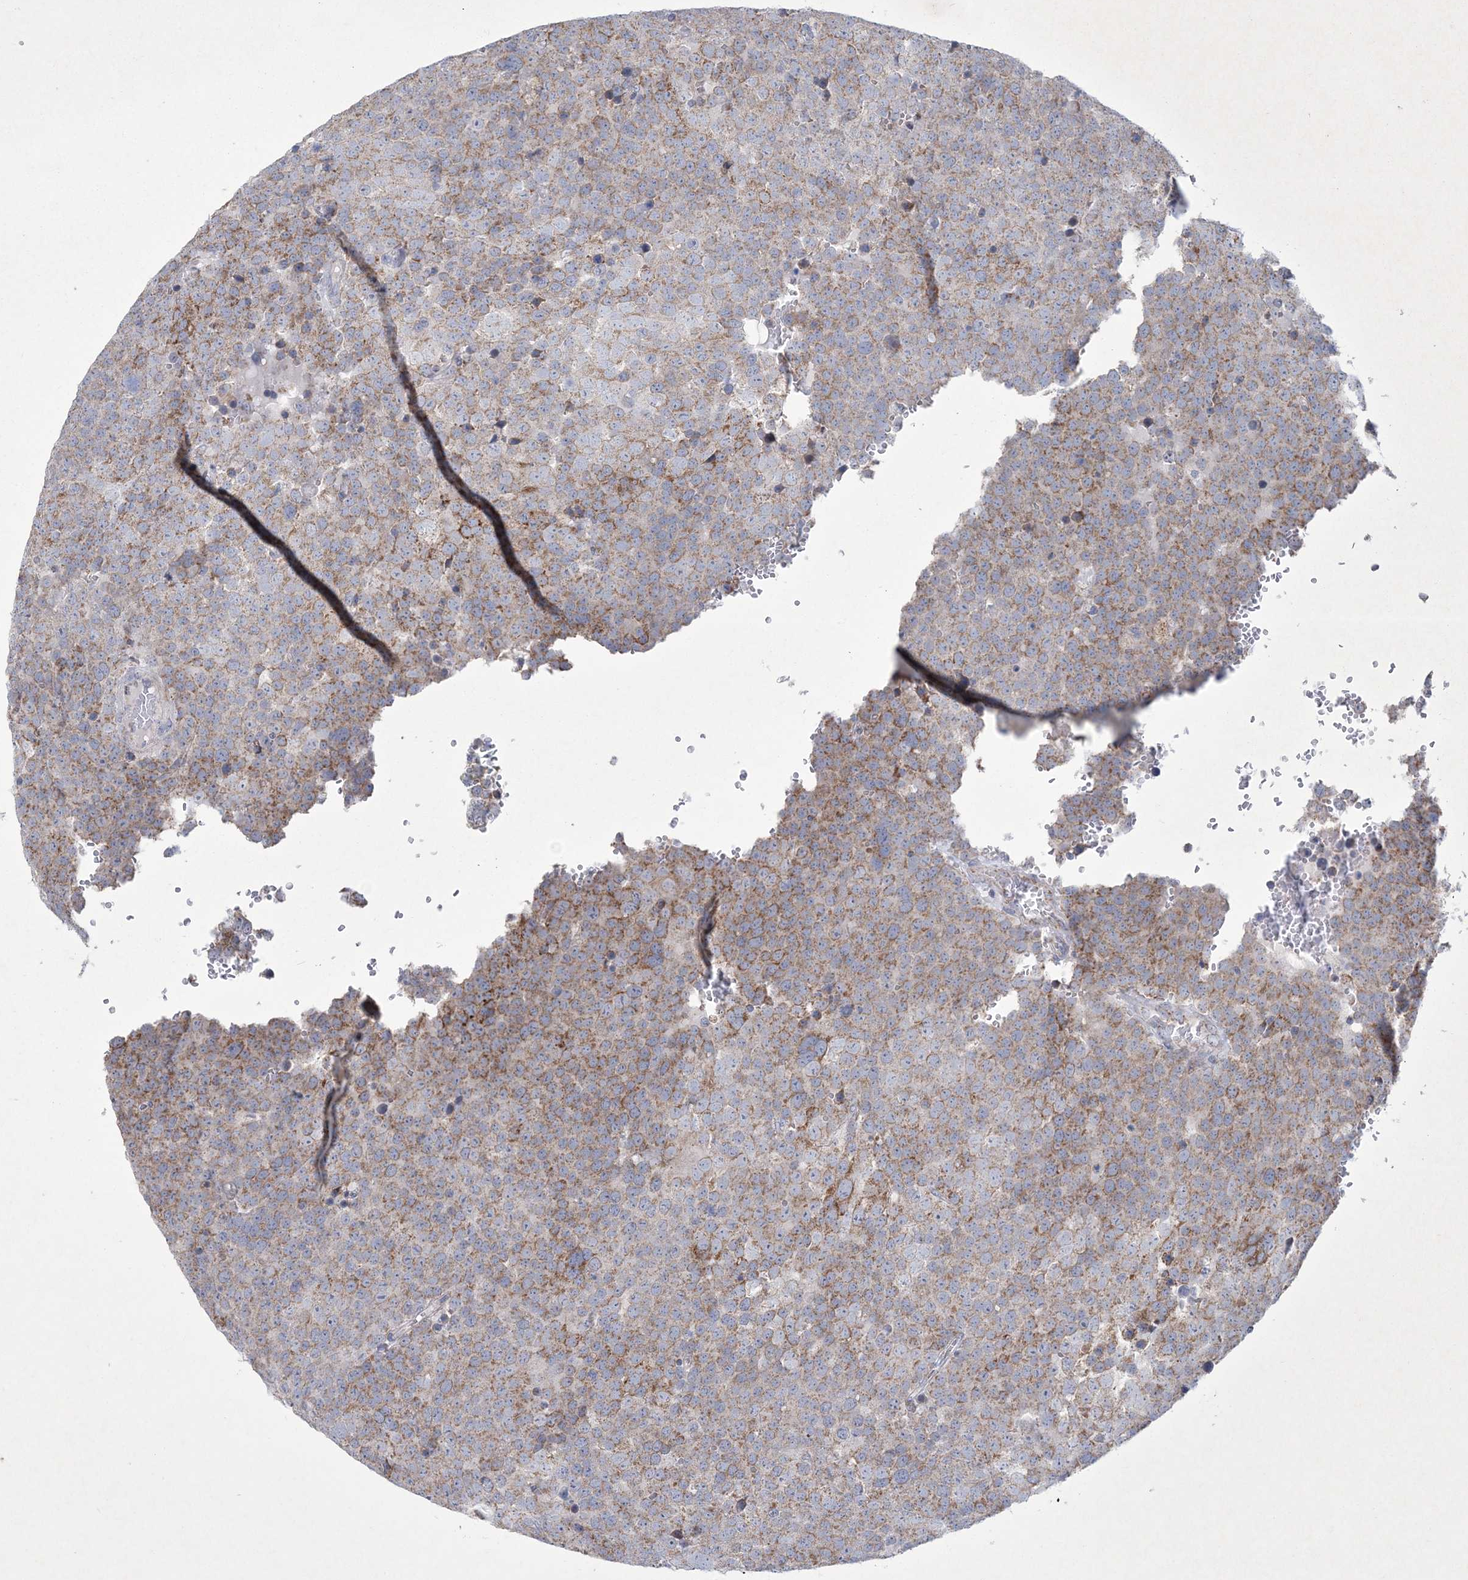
{"staining": {"intensity": "moderate", "quantity": ">75%", "location": "cytoplasmic/membranous"}, "tissue": "testis cancer", "cell_type": "Tumor cells", "image_type": "cancer", "snomed": [{"axis": "morphology", "description": "Seminoma, NOS"}, {"axis": "topography", "description": "Testis"}], "caption": "Immunohistochemistry (IHC) photomicrograph of human testis cancer (seminoma) stained for a protein (brown), which shows medium levels of moderate cytoplasmic/membranous expression in approximately >75% of tumor cells.", "gene": "CES4A", "patient": {"sex": "male", "age": 71}}